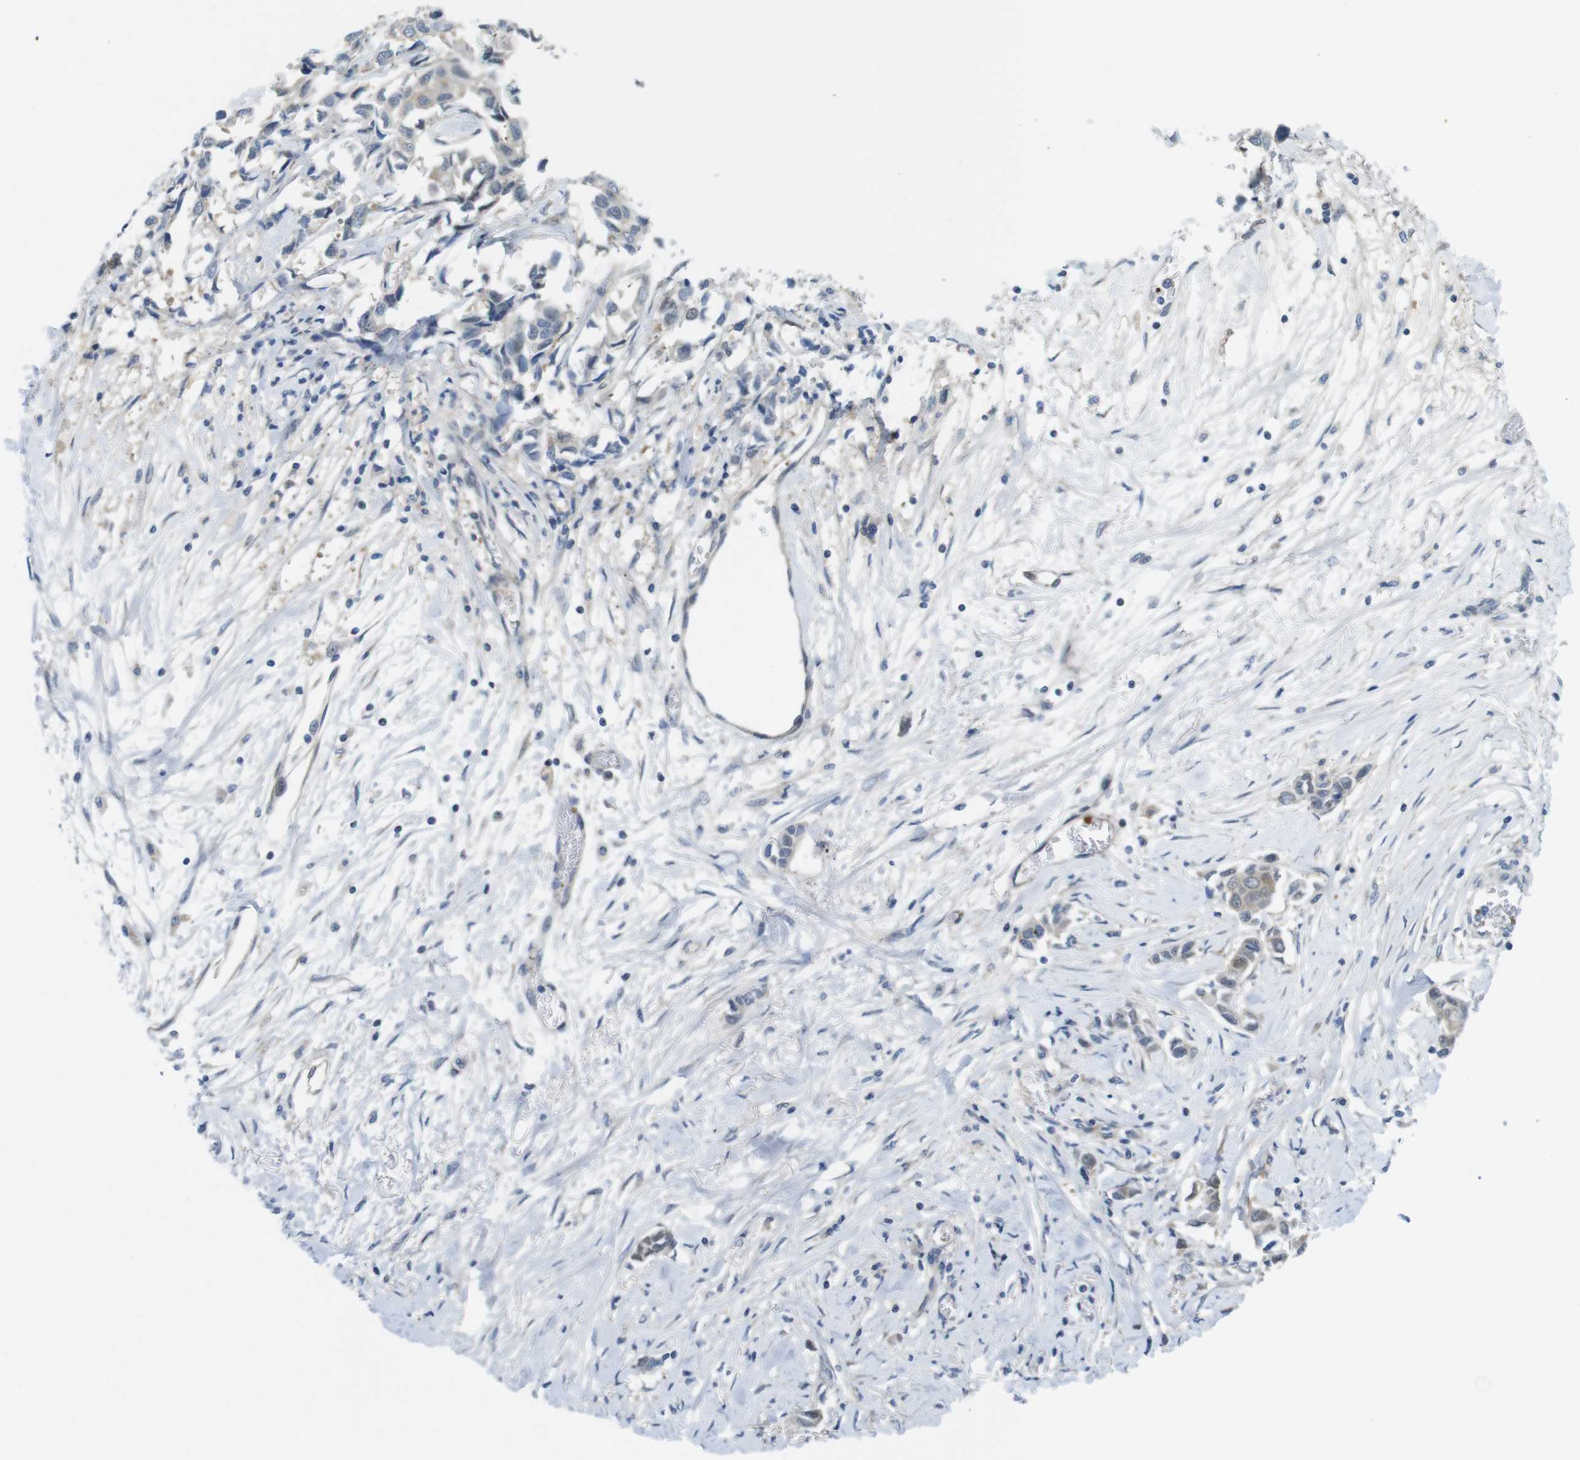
{"staining": {"intensity": "moderate", "quantity": ">75%", "location": "cytoplasmic/membranous,nuclear"}, "tissue": "breast cancer", "cell_type": "Tumor cells", "image_type": "cancer", "snomed": [{"axis": "morphology", "description": "Duct carcinoma"}, {"axis": "topography", "description": "Breast"}], "caption": "This is a micrograph of immunohistochemistry staining of invasive ductal carcinoma (breast), which shows moderate expression in the cytoplasmic/membranous and nuclear of tumor cells.", "gene": "CASP2", "patient": {"sex": "female", "age": 80}}